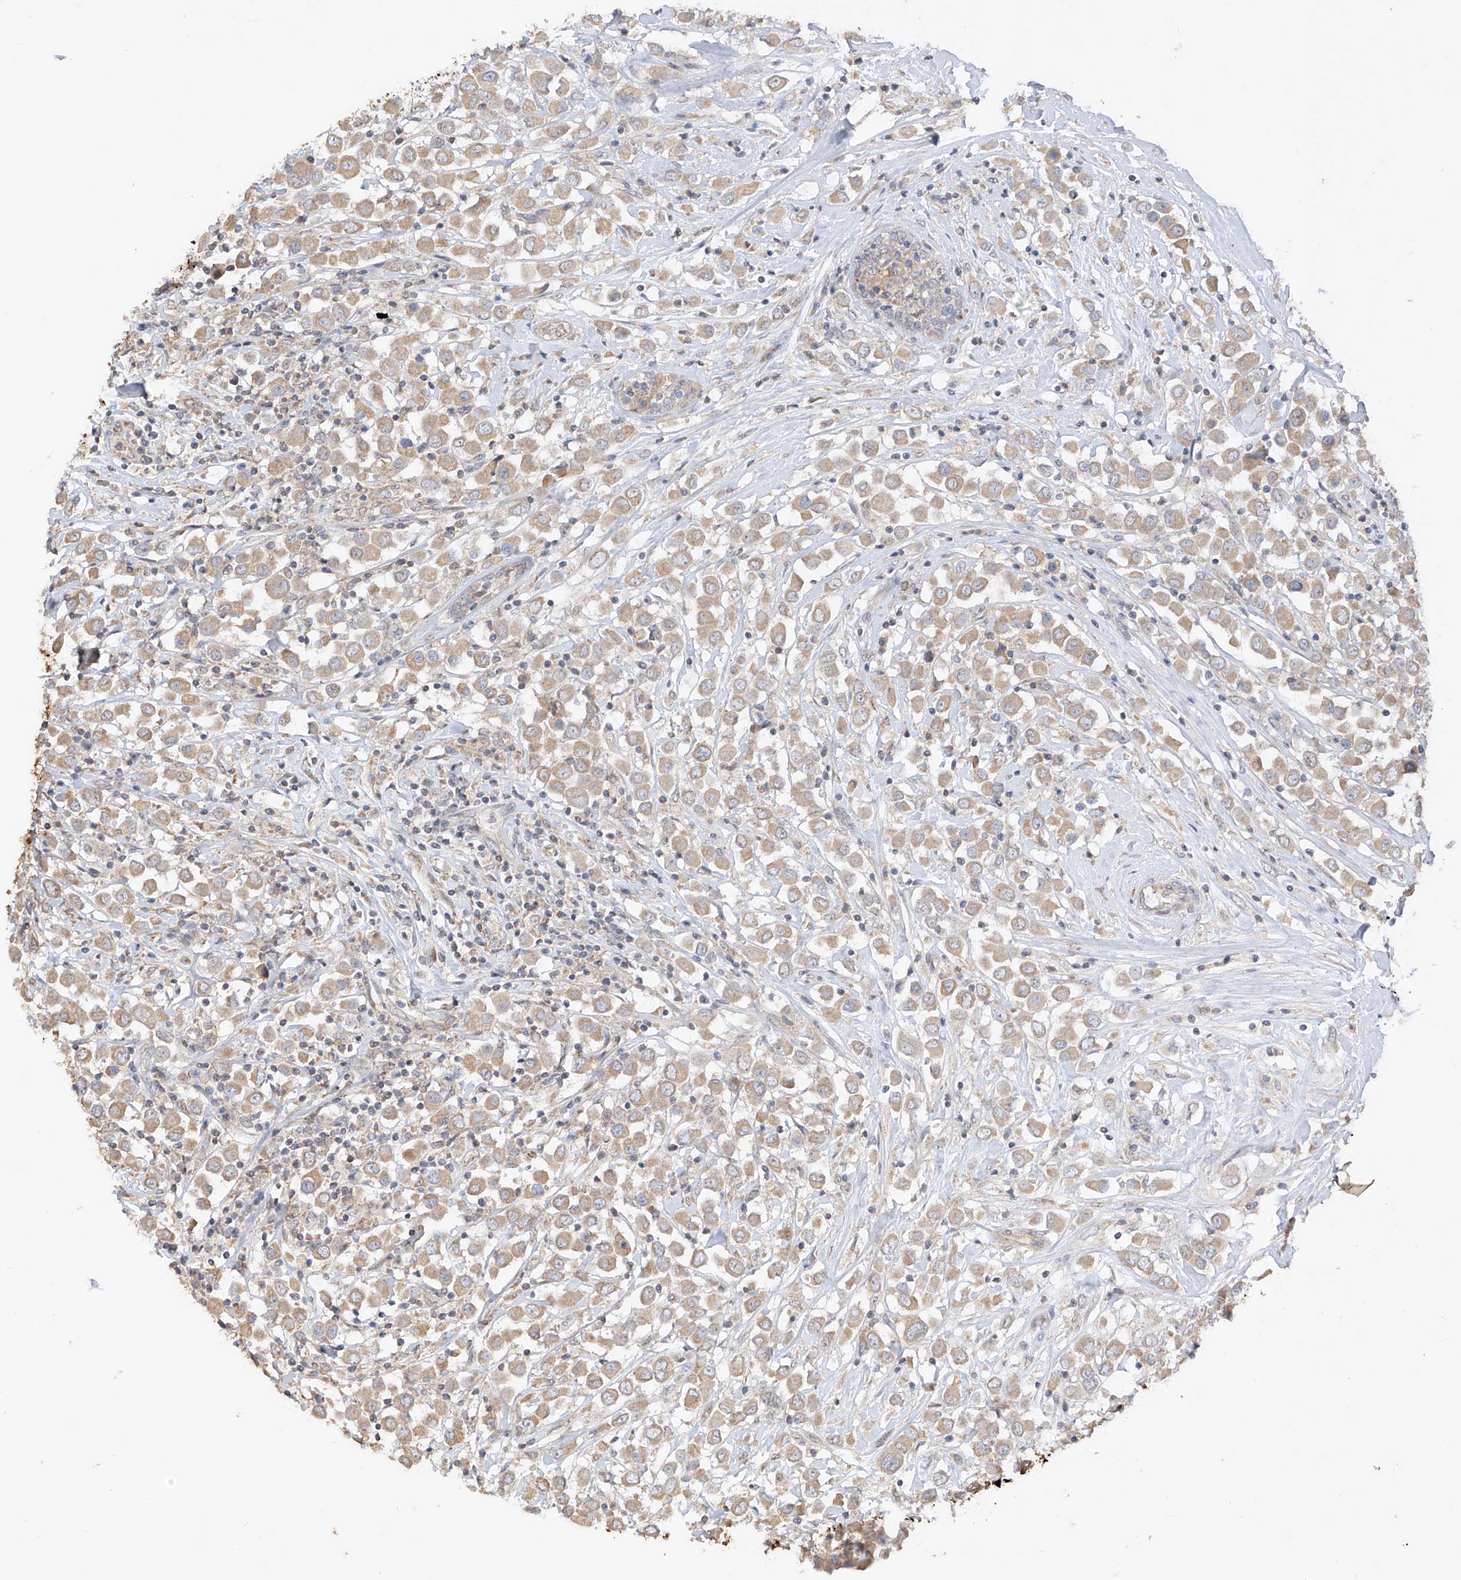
{"staining": {"intensity": "moderate", "quantity": ">75%", "location": "cytoplasmic/membranous"}, "tissue": "breast cancer", "cell_type": "Tumor cells", "image_type": "cancer", "snomed": [{"axis": "morphology", "description": "Duct carcinoma"}, {"axis": "topography", "description": "Breast"}], "caption": "A micrograph of infiltrating ductal carcinoma (breast) stained for a protein reveals moderate cytoplasmic/membranous brown staining in tumor cells.", "gene": "MTUS2", "patient": {"sex": "female", "age": 61}}